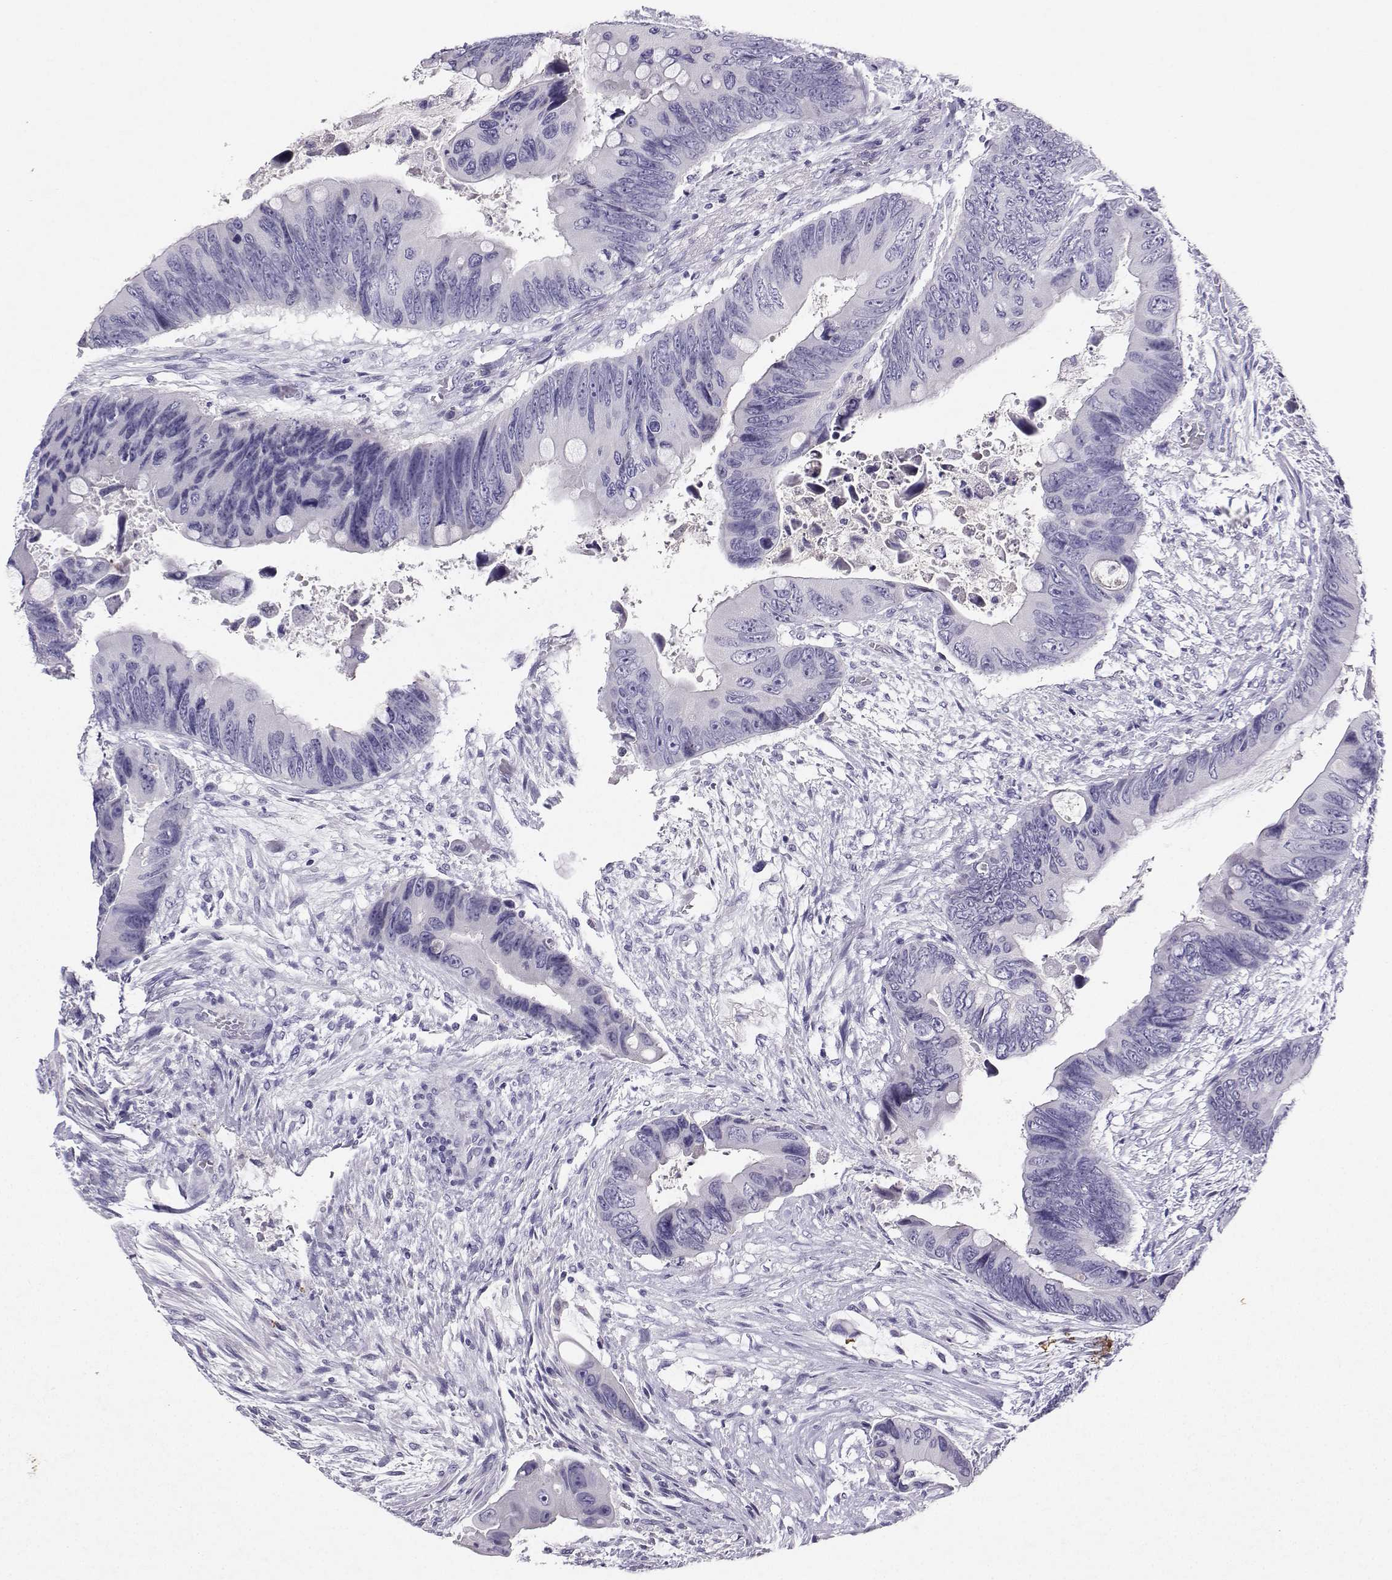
{"staining": {"intensity": "negative", "quantity": "none", "location": "none"}, "tissue": "colorectal cancer", "cell_type": "Tumor cells", "image_type": "cancer", "snomed": [{"axis": "morphology", "description": "Adenocarcinoma, NOS"}, {"axis": "topography", "description": "Rectum"}], "caption": "Photomicrograph shows no protein expression in tumor cells of colorectal adenocarcinoma tissue.", "gene": "GRIK4", "patient": {"sex": "male", "age": 63}}